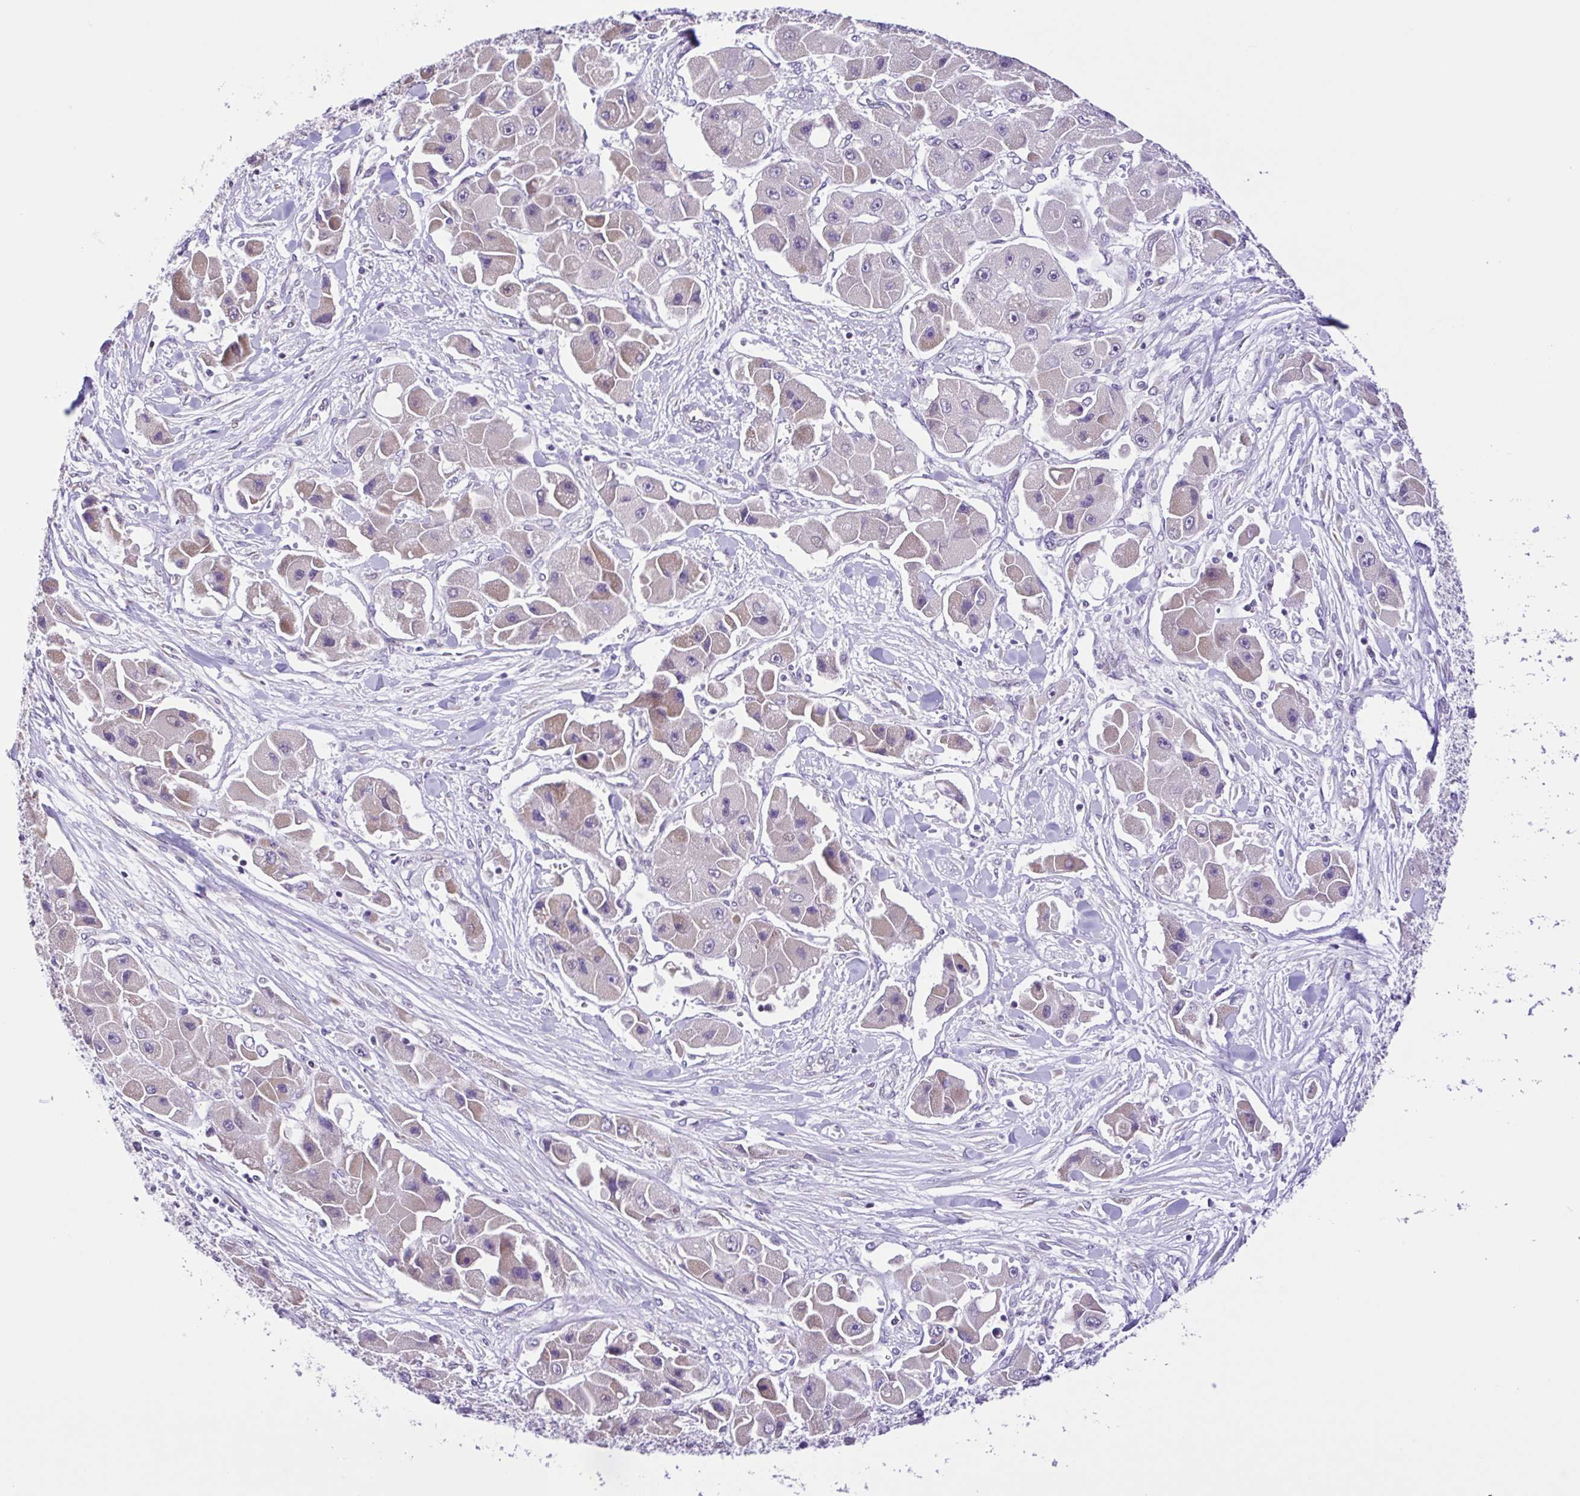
{"staining": {"intensity": "weak", "quantity": "<25%", "location": "cytoplasmic/membranous"}, "tissue": "liver cancer", "cell_type": "Tumor cells", "image_type": "cancer", "snomed": [{"axis": "morphology", "description": "Carcinoma, Hepatocellular, NOS"}, {"axis": "topography", "description": "Liver"}], "caption": "The immunohistochemistry histopathology image has no significant expression in tumor cells of liver cancer tissue.", "gene": "TGM3", "patient": {"sex": "male", "age": 24}}